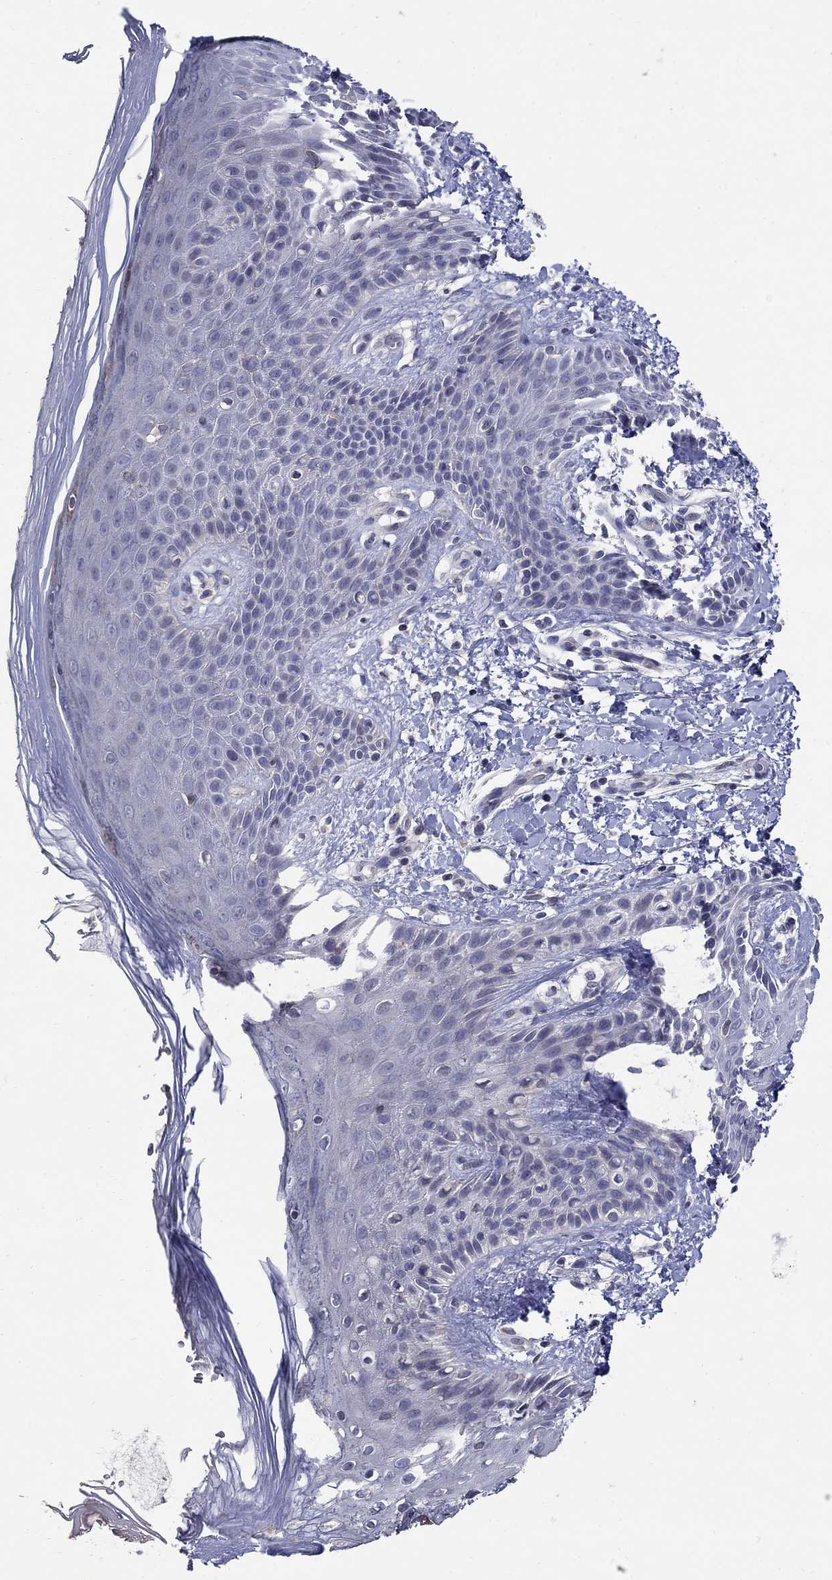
{"staining": {"intensity": "negative", "quantity": "none", "location": "none"}, "tissue": "skin", "cell_type": "Epidermal cells", "image_type": "normal", "snomed": [{"axis": "morphology", "description": "Normal tissue, NOS"}, {"axis": "topography", "description": "Anal"}], "caption": "Immunohistochemical staining of benign skin reveals no significant positivity in epidermal cells.", "gene": "CETN1", "patient": {"sex": "male", "age": 36}}